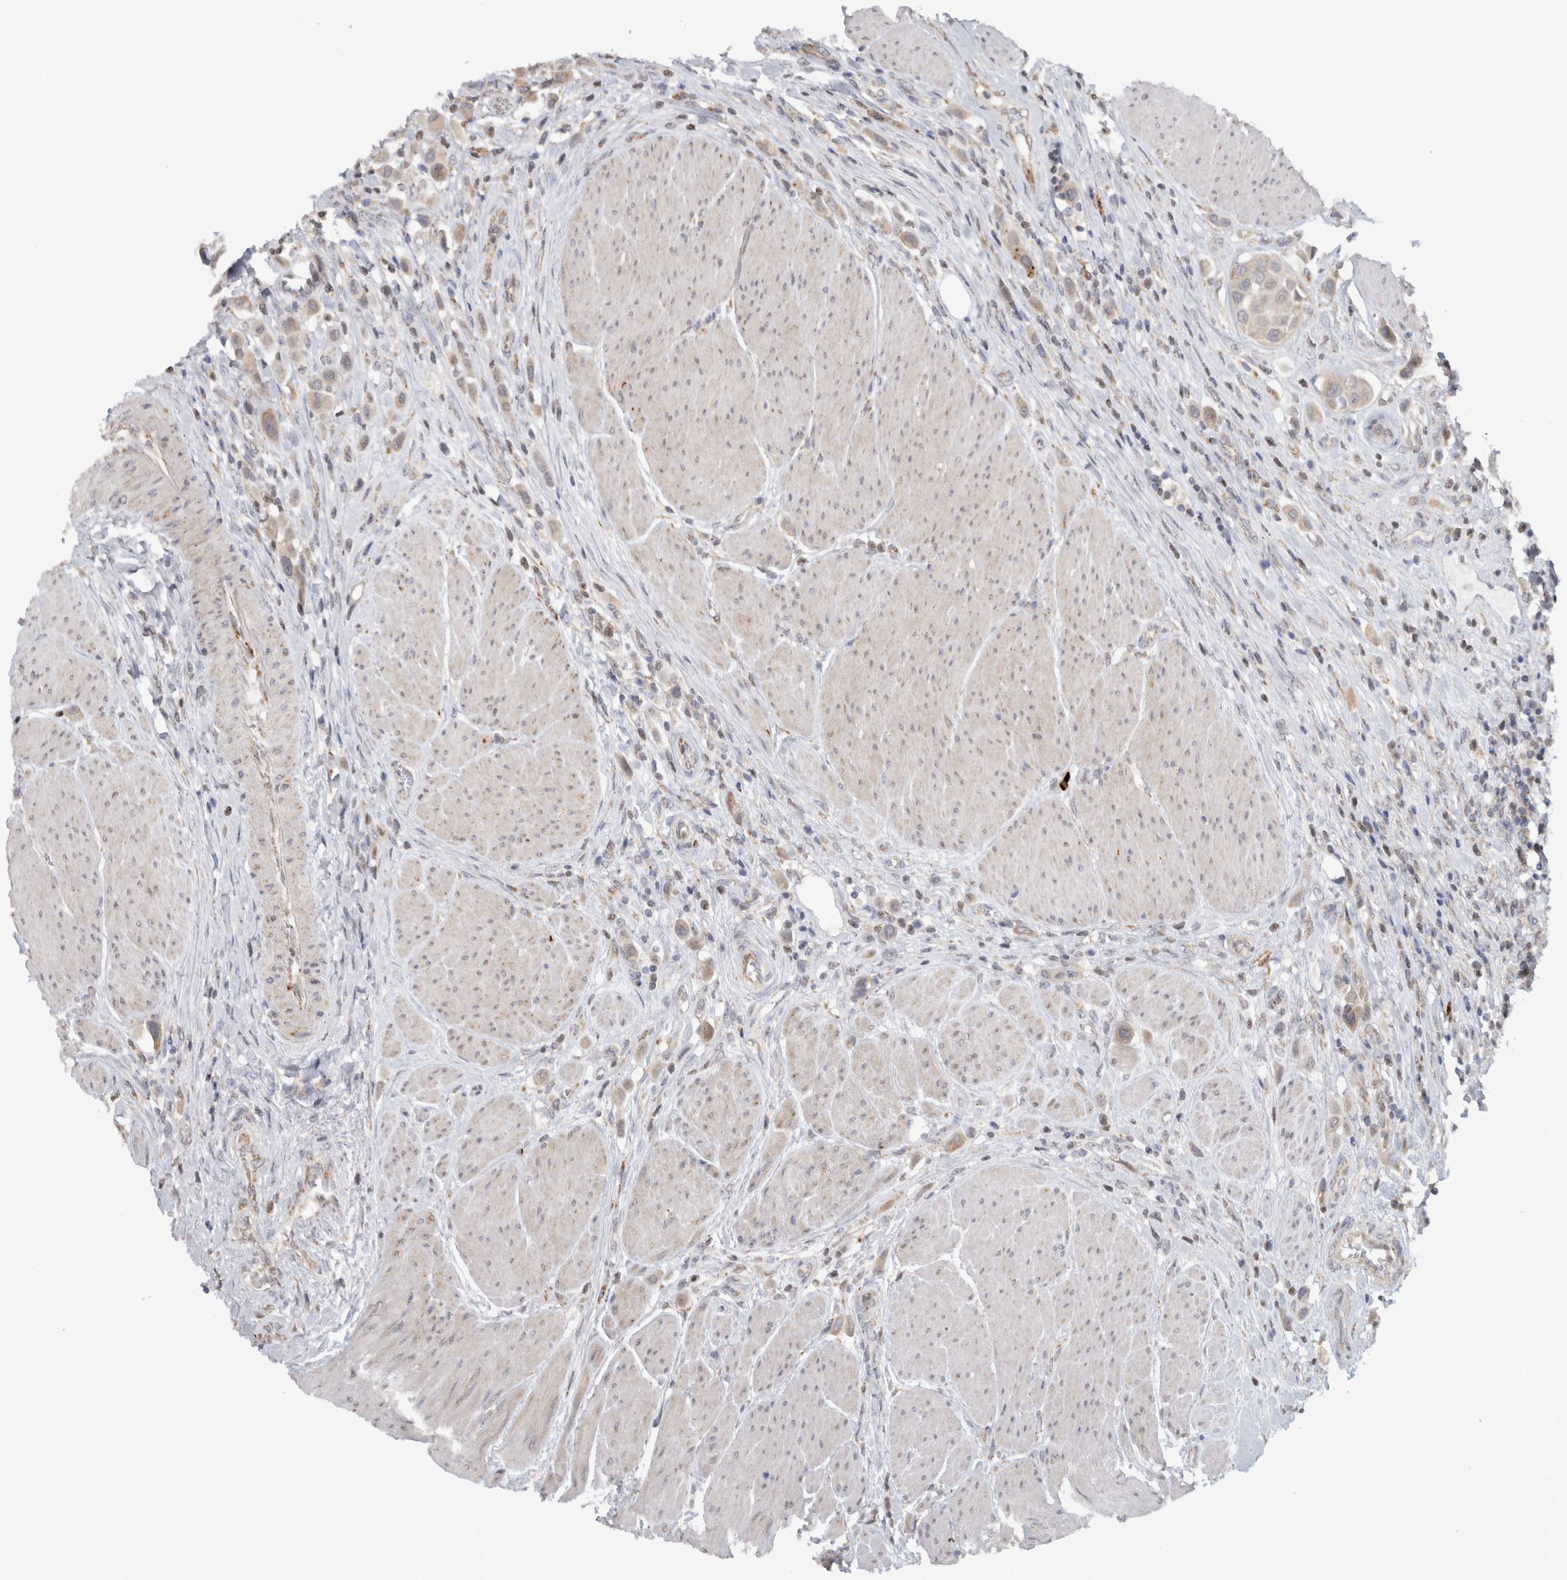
{"staining": {"intensity": "weak", "quantity": ">75%", "location": "cytoplasmic/membranous"}, "tissue": "urothelial cancer", "cell_type": "Tumor cells", "image_type": "cancer", "snomed": [{"axis": "morphology", "description": "Urothelial carcinoma, High grade"}, {"axis": "topography", "description": "Urinary bladder"}], "caption": "Protein staining by immunohistochemistry (IHC) displays weak cytoplasmic/membranous positivity in about >75% of tumor cells in urothelial cancer.", "gene": "RAB18", "patient": {"sex": "male", "age": 50}}